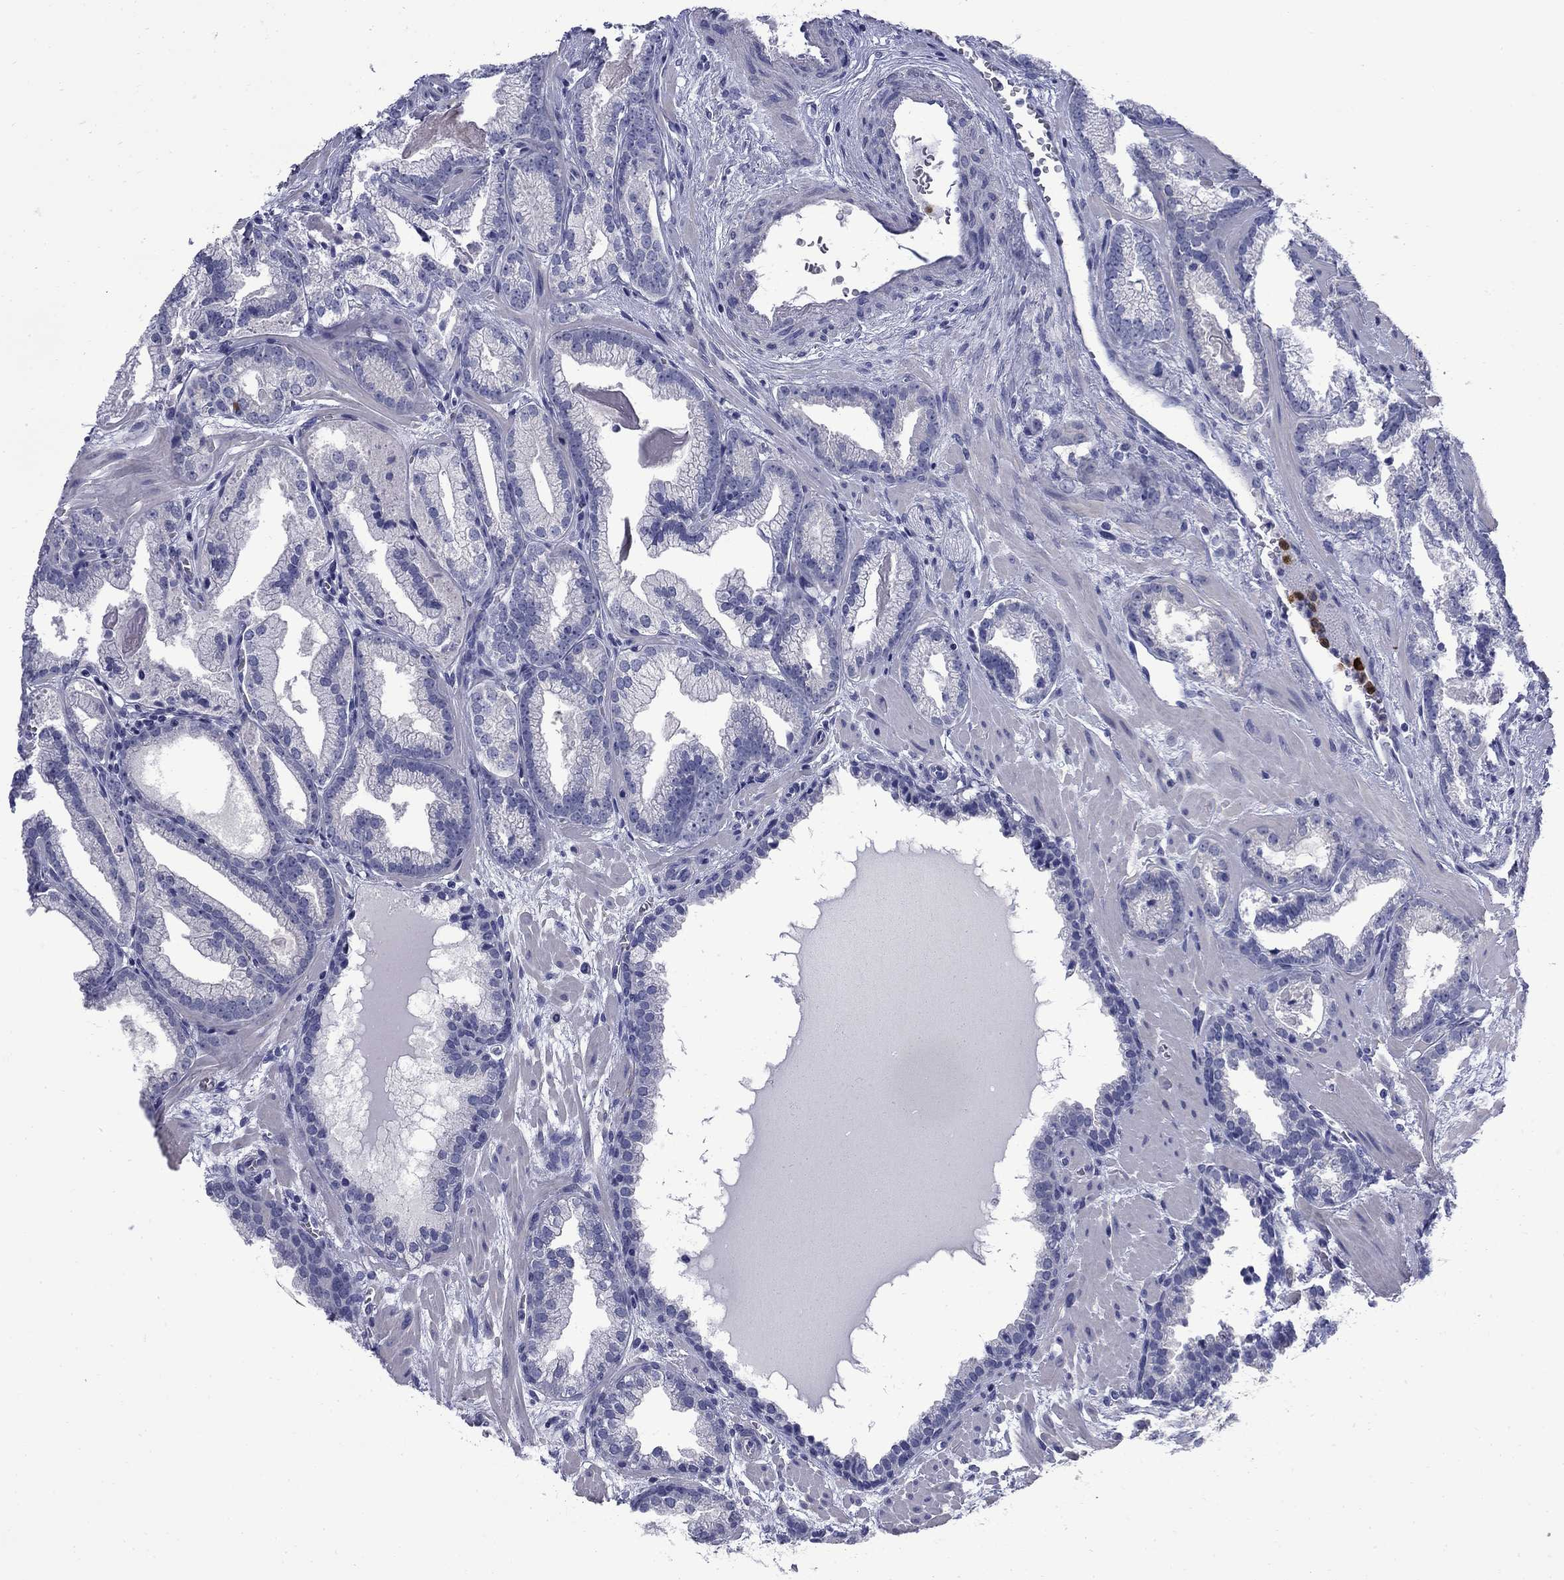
{"staining": {"intensity": "negative", "quantity": "none", "location": "none"}, "tissue": "prostate cancer", "cell_type": "Tumor cells", "image_type": "cancer", "snomed": [{"axis": "morphology", "description": "Adenocarcinoma, Low grade"}, {"axis": "topography", "description": "Prostate"}], "caption": "High magnification brightfield microscopy of low-grade adenocarcinoma (prostate) stained with DAB (3,3'-diaminobenzidine) (brown) and counterstained with hematoxylin (blue): tumor cells show no significant staining.", "gene": "SERPINB2", "patient": {"sex": "male", "age": 68}}